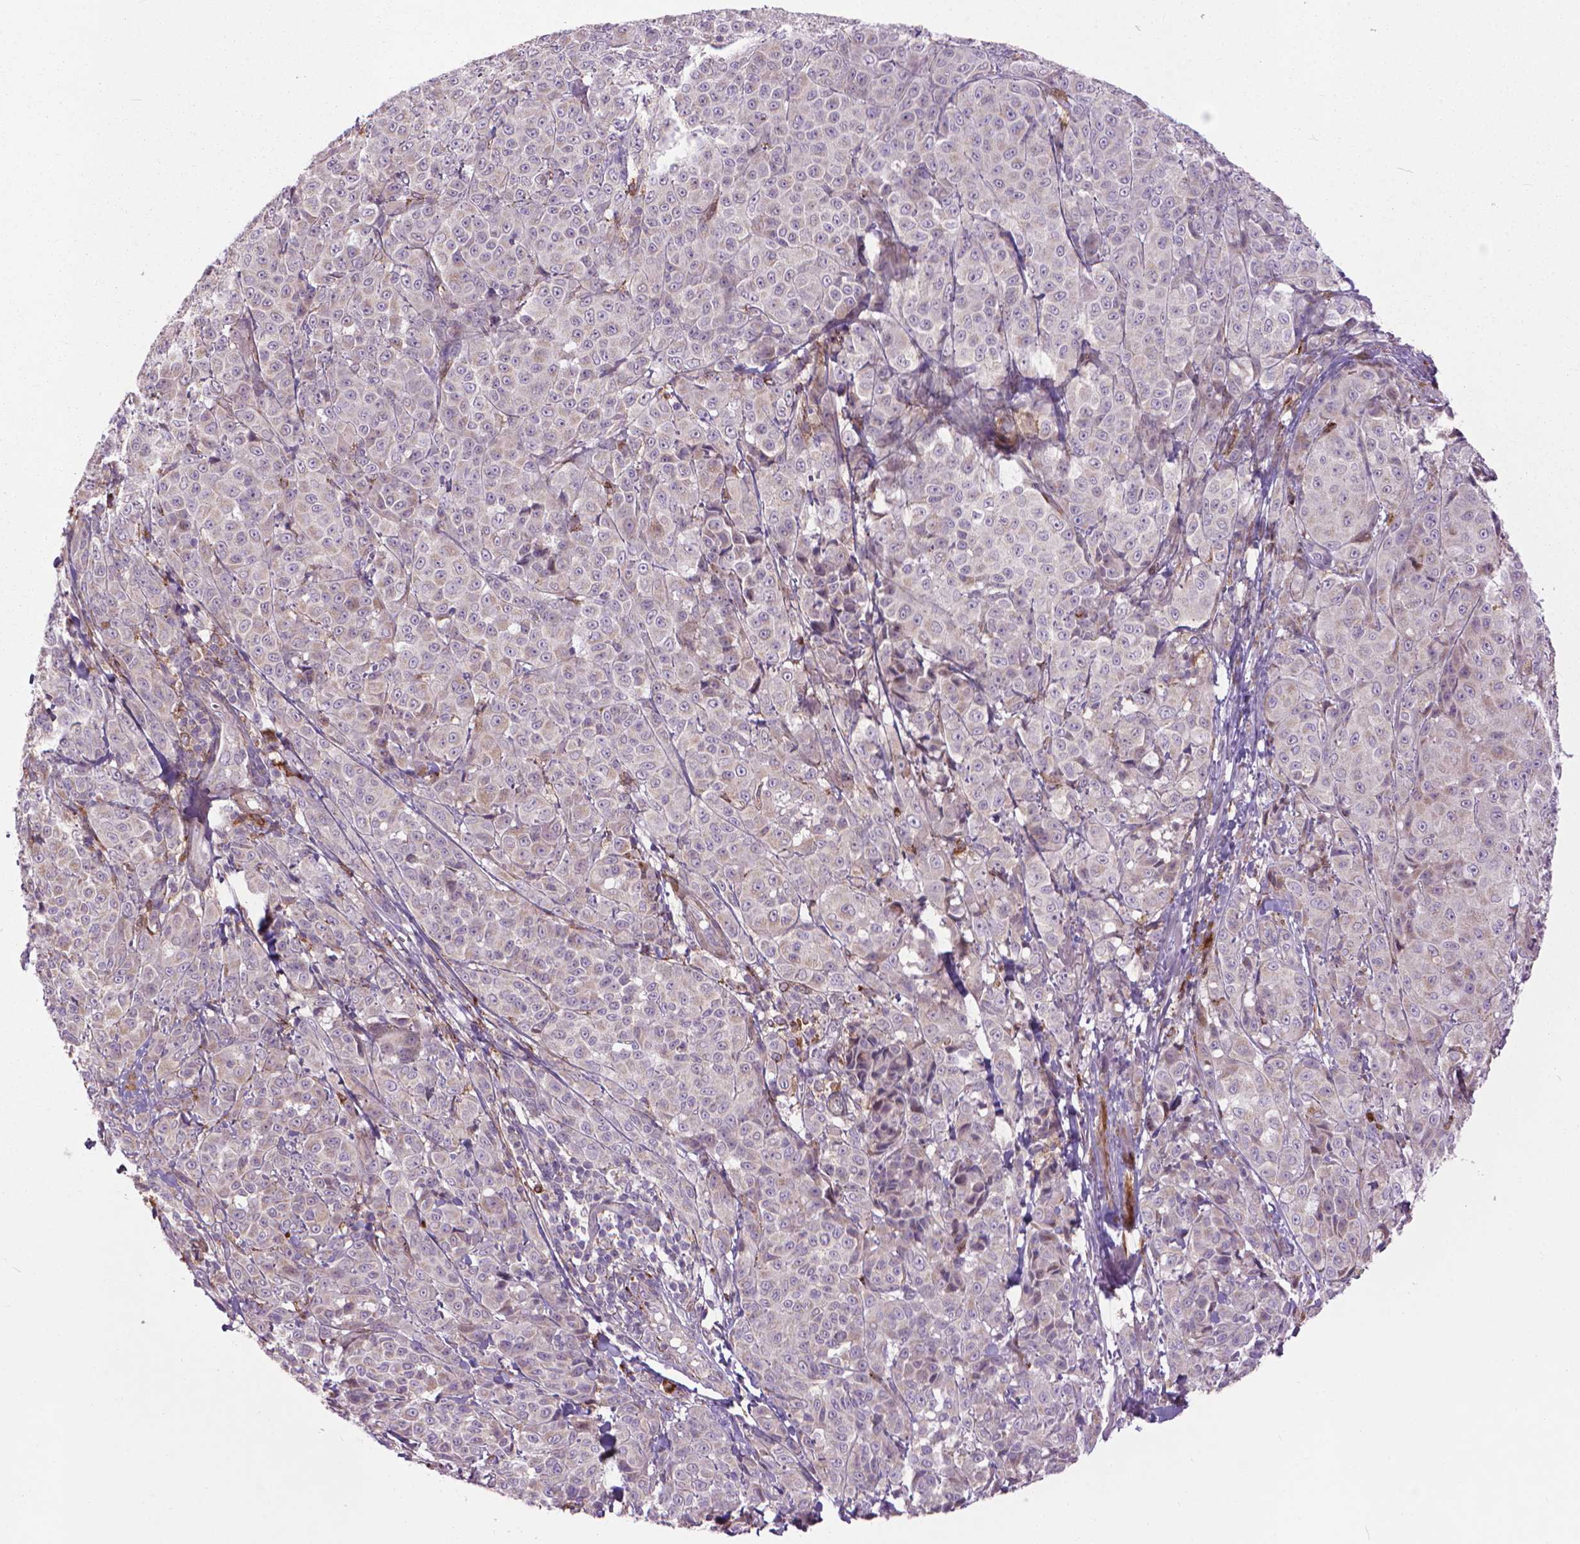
{"staining": {"intensity": "negative", "quantity": "none", "location": "none"}, "tissue": "melanoma", "cell_type": "Tumor cells", "image_type": "cancer", "snomed": [{"axis": "morphology", "description": "Malignant melanoma, NOS"}, {"axis": "topography", "description": "Skin"}], "caption": "High magnification brightfield microscopy of malignant melanoma stained with DAB (brown) and counterstained with hematoxylin (blue): tumor cells show no significant positivity.", "gene": "MYH14", "patient": {"sex": "male", "age": 89}}